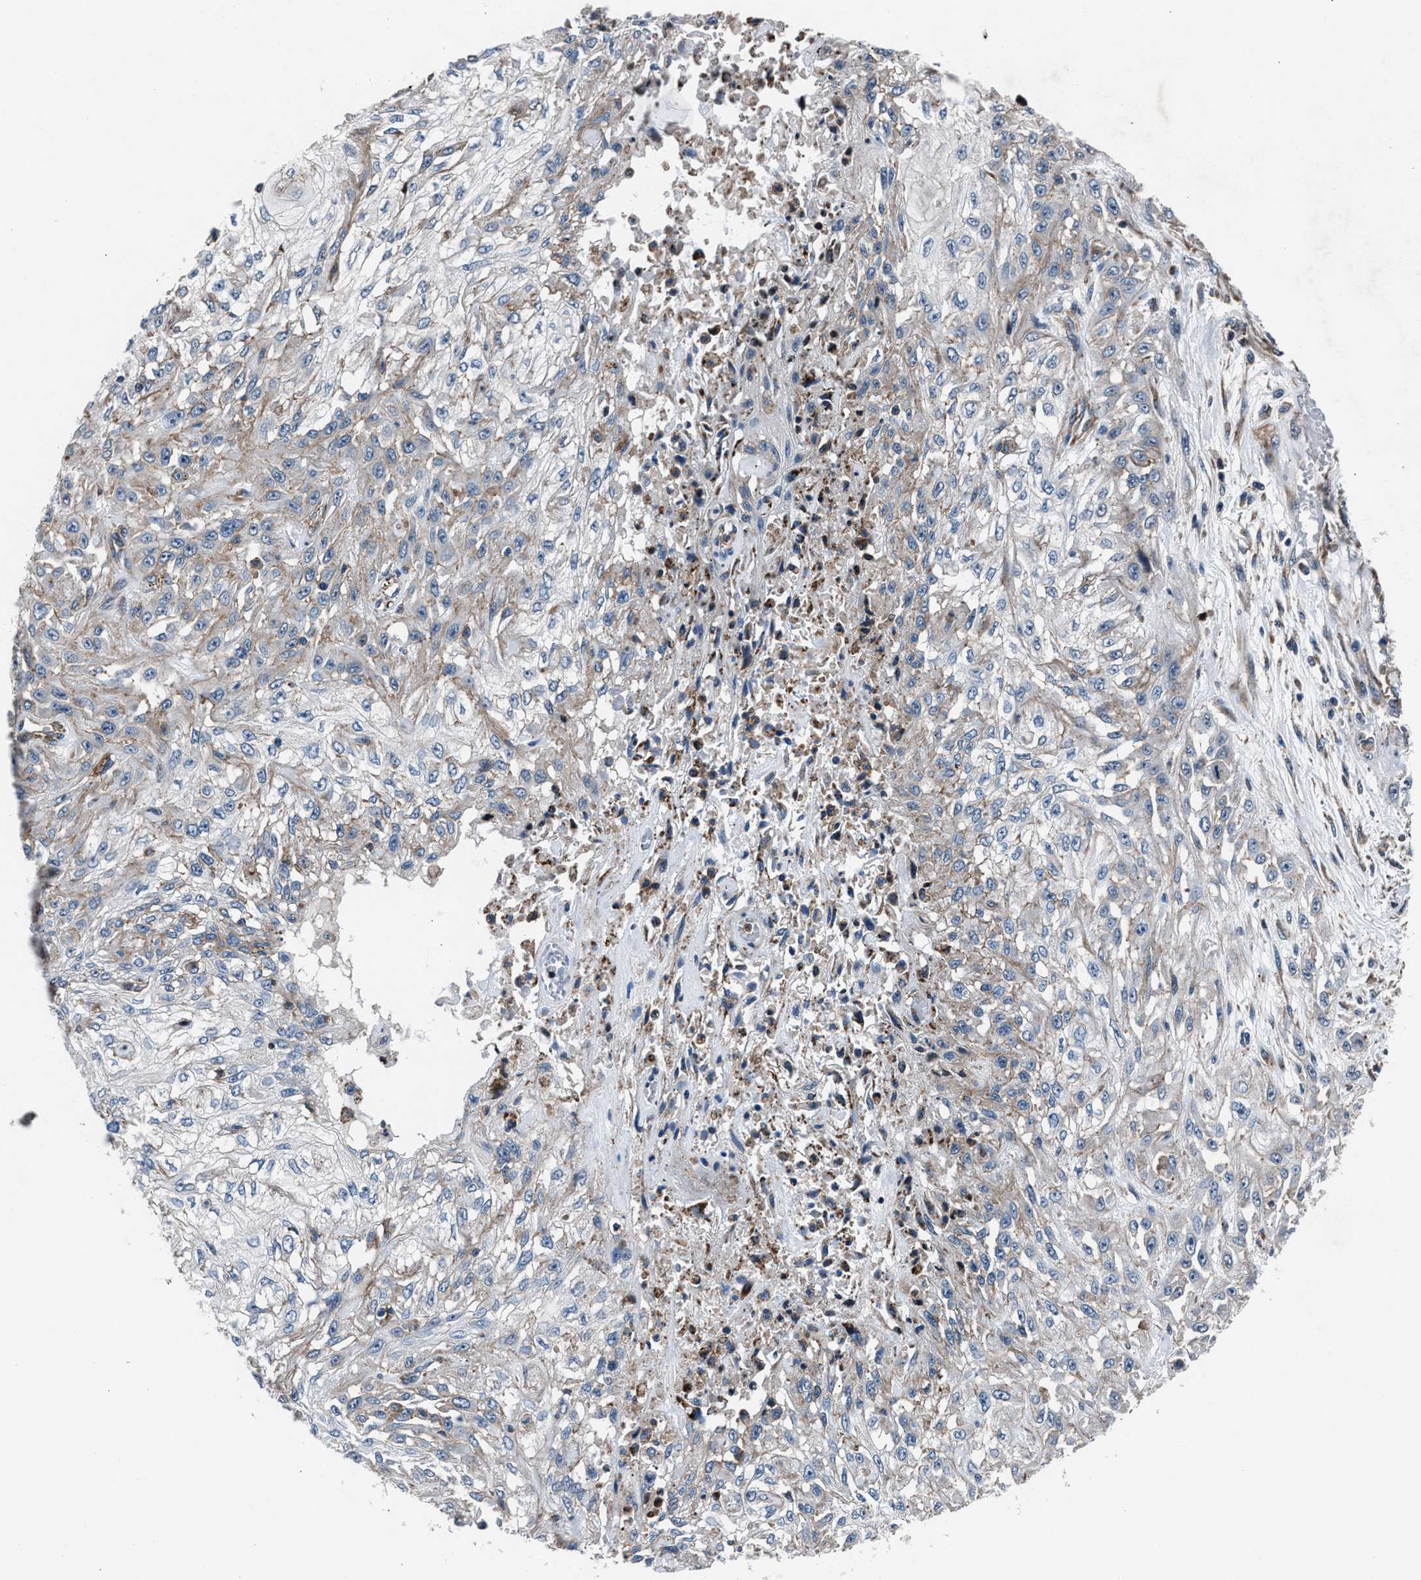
{"staining": {"intensity": "negative", "quantity": "none", "location": "none"}, "tissue": "skin cancer", "cell_type": "Tumor cells", "image_type": "cancer", "snomed": [{"axis": "morphology", "description": "Squamous cell carcinoma, NOS"}, {"axis": "morphology", "description": "Squamous cell carcinoma, metastatic, NOS"}, {"axis": "topography", "description": "Skin"}, {"axis": "topography", "description": "Lymph node"}], "caption": "Immunohistochemistry (IHC) micrograph of neoplastic tissue: human skin cancer stained with DAB (3,3'-diaminobenzidine) demonstrates no significant protein expression in tumor cells.", "gene": "MFSD11", "patient": {"sex": "male", "age": 75}}